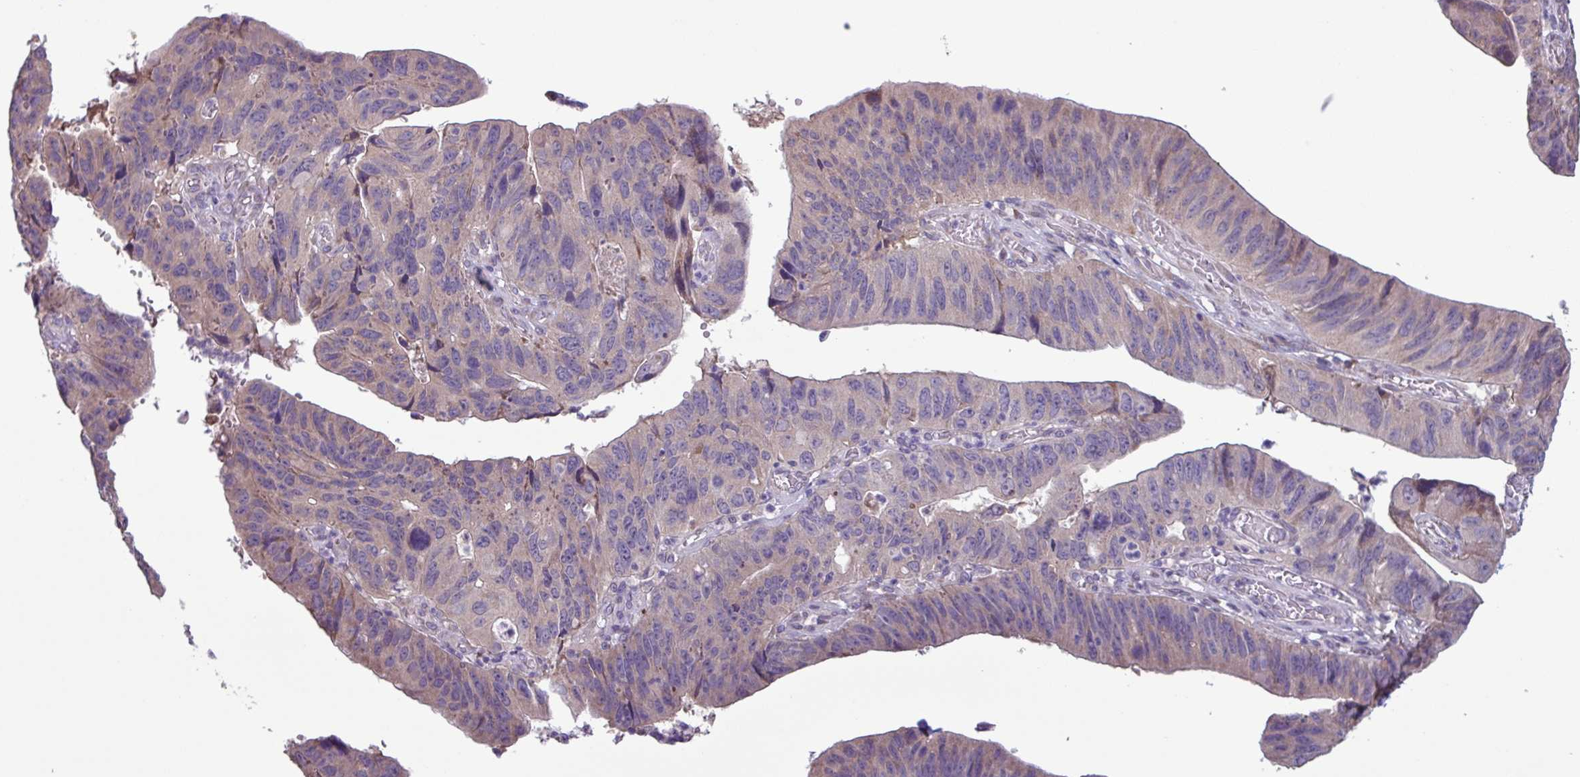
{"staining": {"intensity": "negative", "quantity": "none", "location": "none"}, "tissue": "stomach cancer", "cell_type": "Tumor cells", "image_type": "cancer", "snomed": [{"axis": "morphology", "description": "Adenocarcinoma, NOS"}, {"axis": "topography", "description": "Stomach"}], "caption": "There is no significant staining in tumor cells of stomach cancer (adenocarcinoma). The staining was performed using DAB to visualize the protein expression in brown, while the nuclei were stained in blue with hematoxylin (Magnification: 20x).", "gene": "C20orf27", "patient": {"sex": "male", "age": 59}}